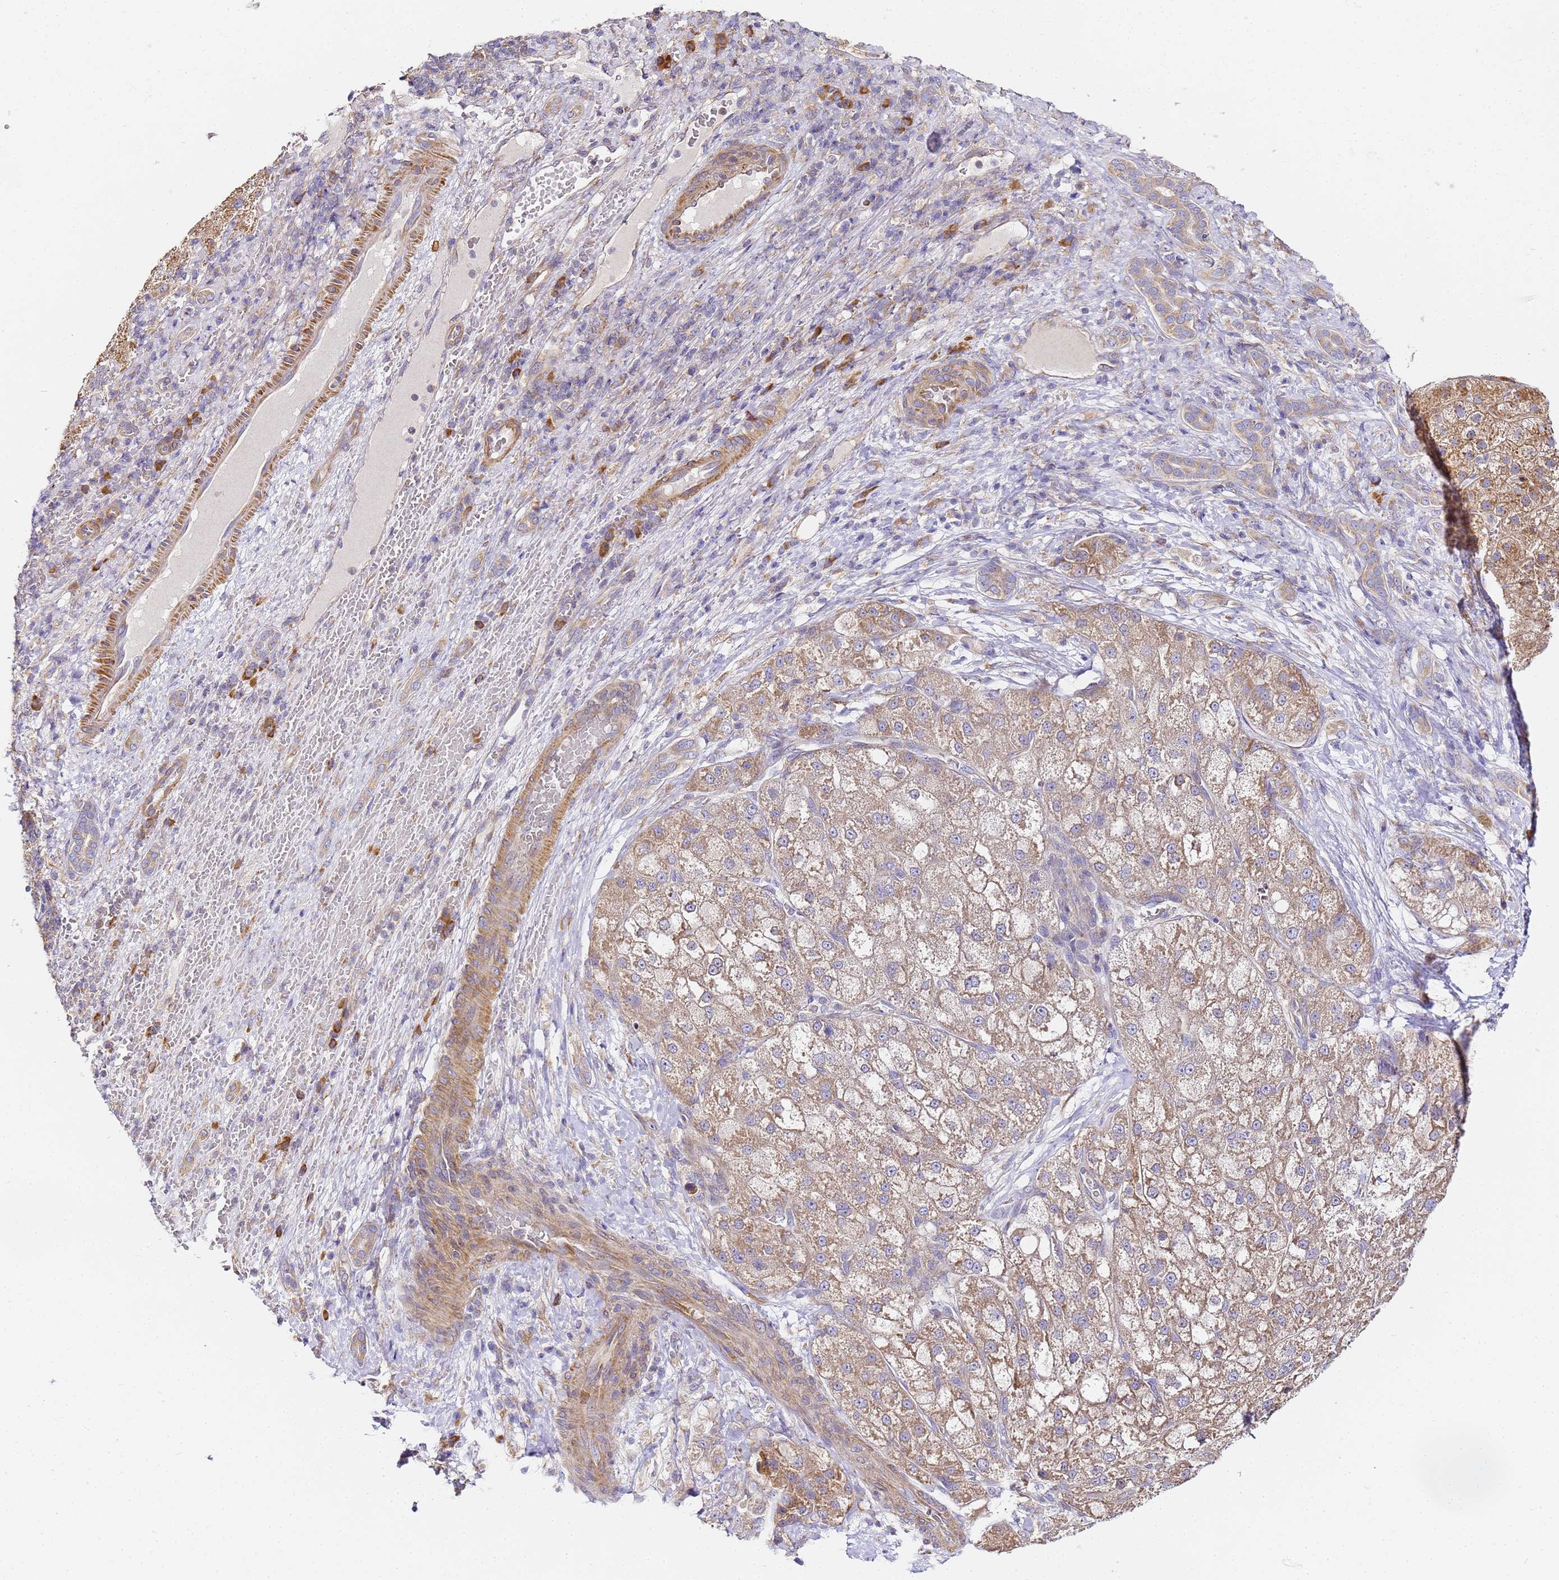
{"staining": {"intensity": "moderate", "quantity": ">75%", "location": "cytoplasmic/membranous"}, "tissue": "liver cancer", "cell_type": "Tumor cells", "image_type": "cancer", "snomed": [{"axis": "morphology", "description": "Normal tissue, NOS"}, {"axis": "morphology", "description": "Carcinoma, Hepatocellular, NOS"}, {"axis": "topography", "description": "Liver"}], "caption": "Immunohistochemistry photomicrograph of hepatocellular carcinoma (liver) stained for a protein (brown), which demonstrates medium levels of moderate cytoplasmic/membranous staining in about >75% of tumor cells.", "gene": "RPL13A", "patient": {"sex": "male", "age": 57}}